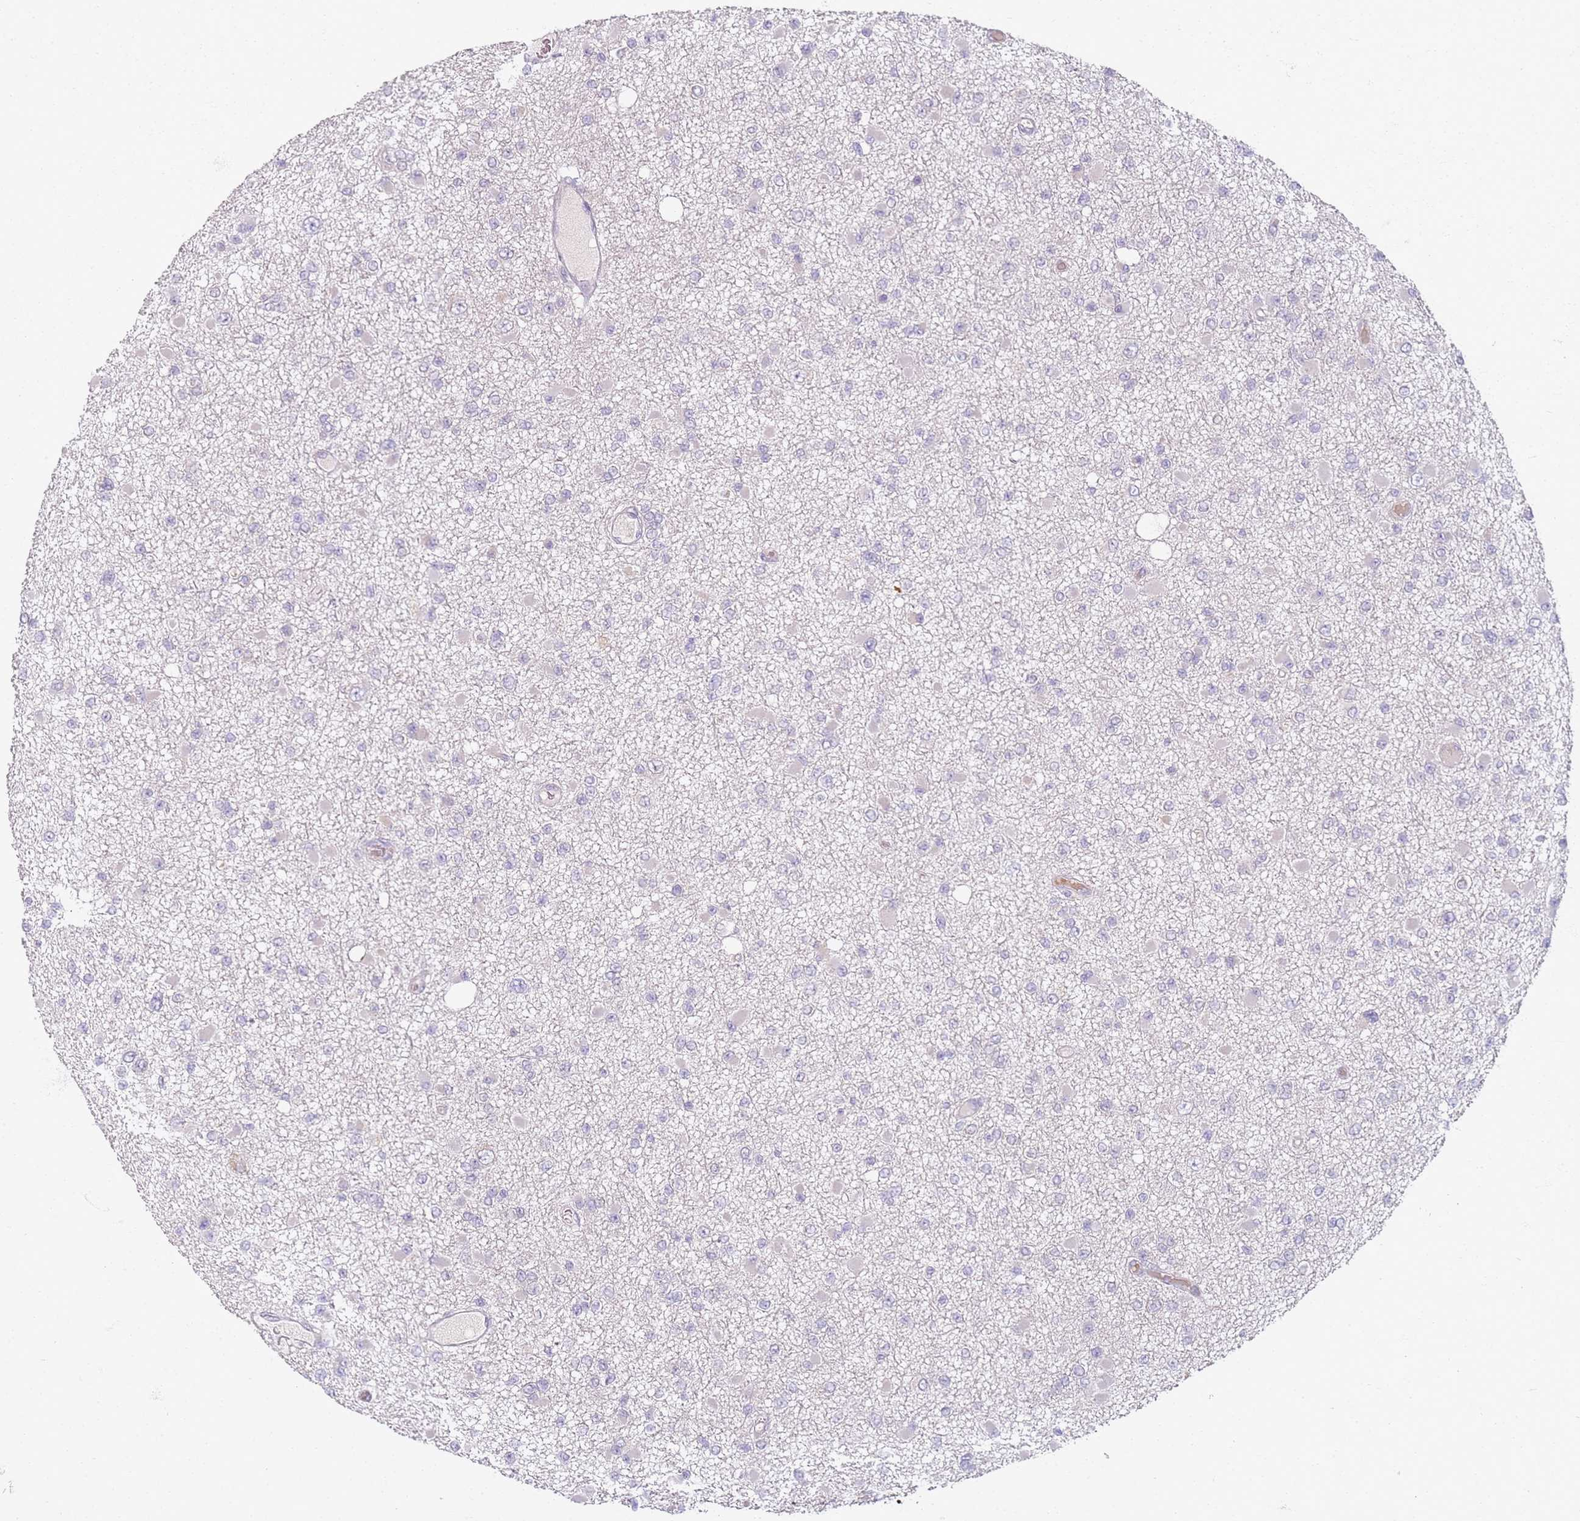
{"staining": {"intensity": "negative", "quantity": "none", "location": "none"}, "tissue": "glioma", "cell_type": "Tumor cells", "image_type": "cancer", "snomed": [{"axis": "morphology", "description": "Glioma, malignant, Low grade"}, {"axis": "topography", "description": "Brain"}], "caption": "A micrograph of glioma stained for a protein demonstrates no brown staining in tumor cells.", "gene": "CD40LG", "patient": {"sex": "female", "age": 22}}